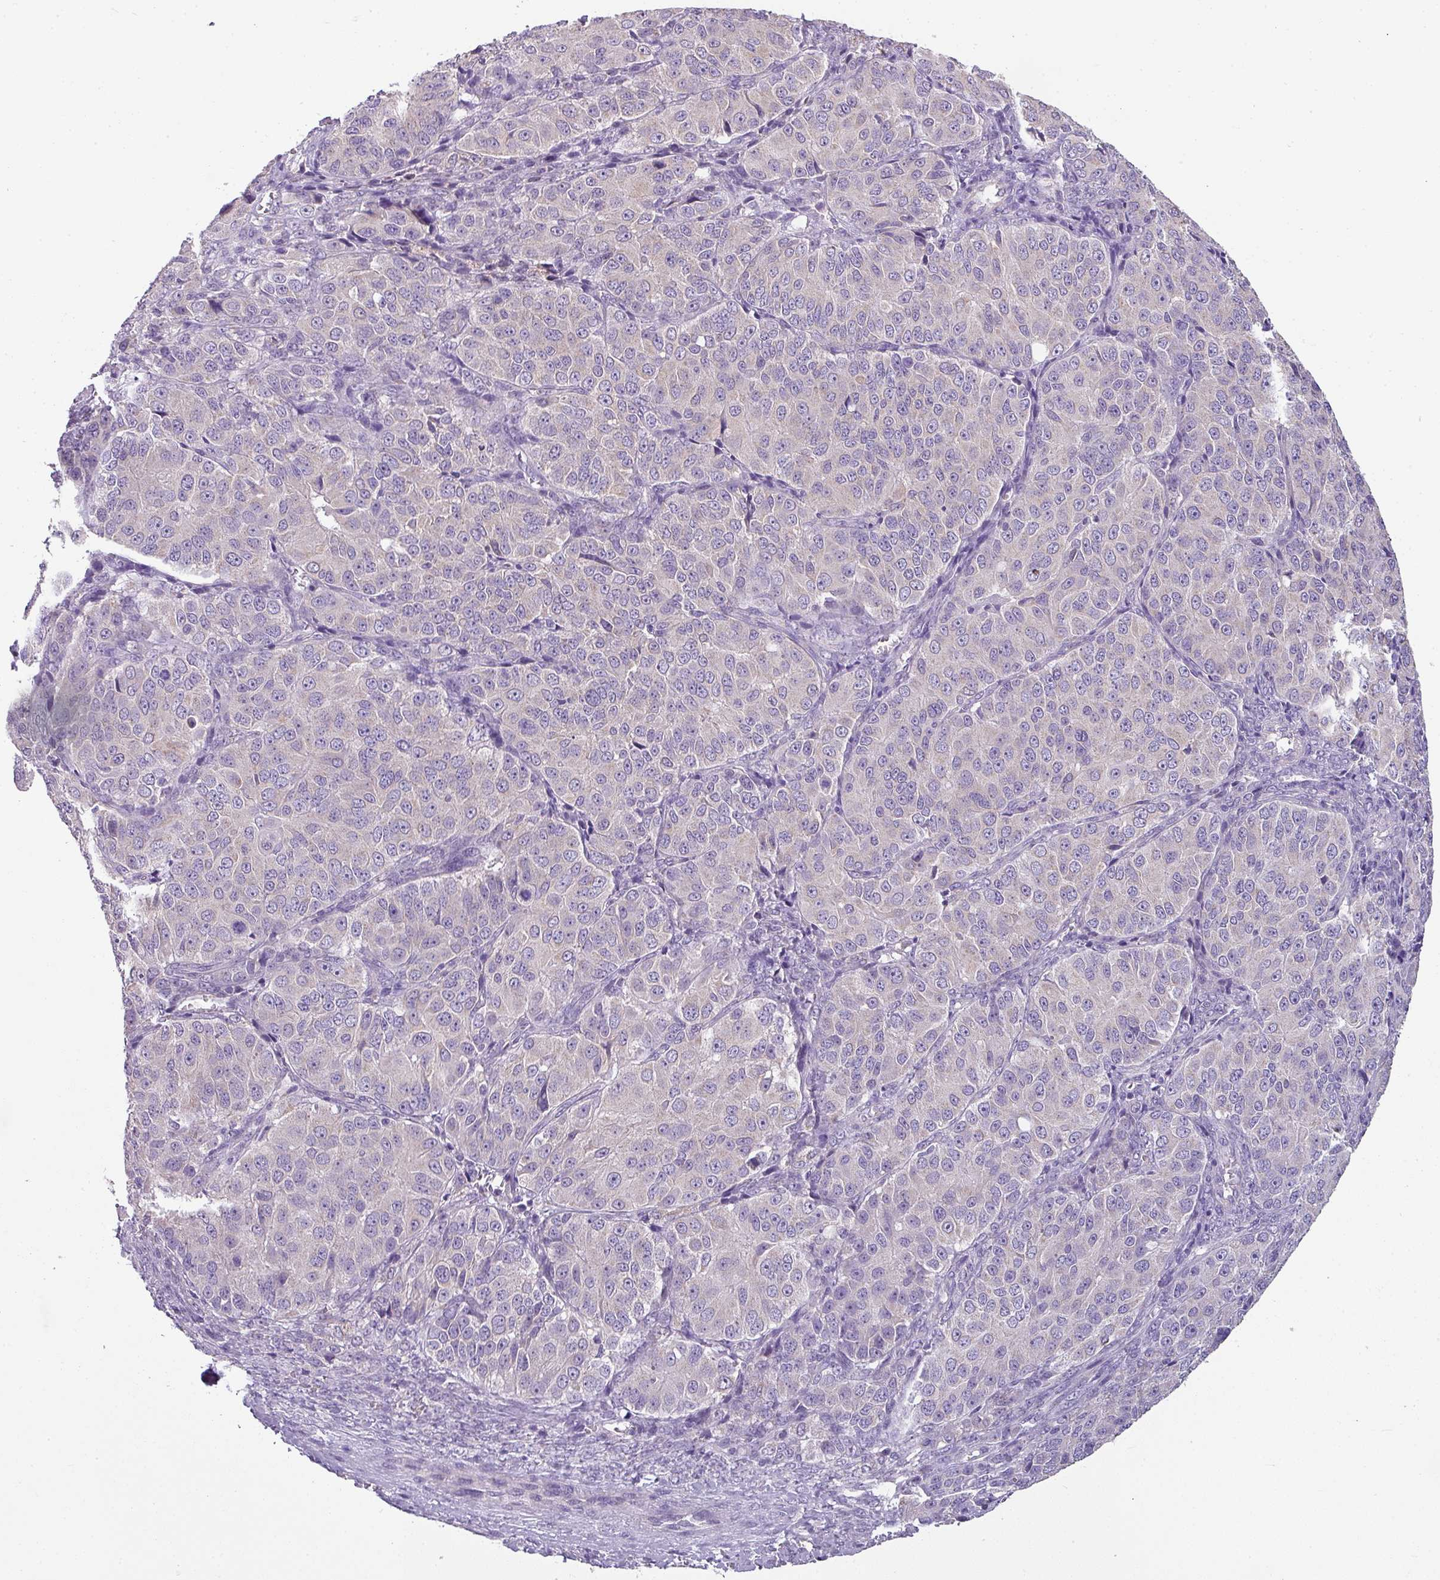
{"staining": {"intensity": "negative", "quantity": "none", "location": "none"}, "tissue": "ovarian cancer", "cell_type": "Tumor cells", "image_type": "cancer", "snomed": [{"axis": "morphology", "description": "Carcinoma, endometroid"}, {"axis": "topography", "description": "Ovary"}], "caption": "Image shows no protein expression in tumor cells of ovarian cancer tissue. (Immunohistochemistry (ihc), brightfield microscopy, high magnification).", "gene": "PALS2", "patient": {"sex": "female", "age": 51}}